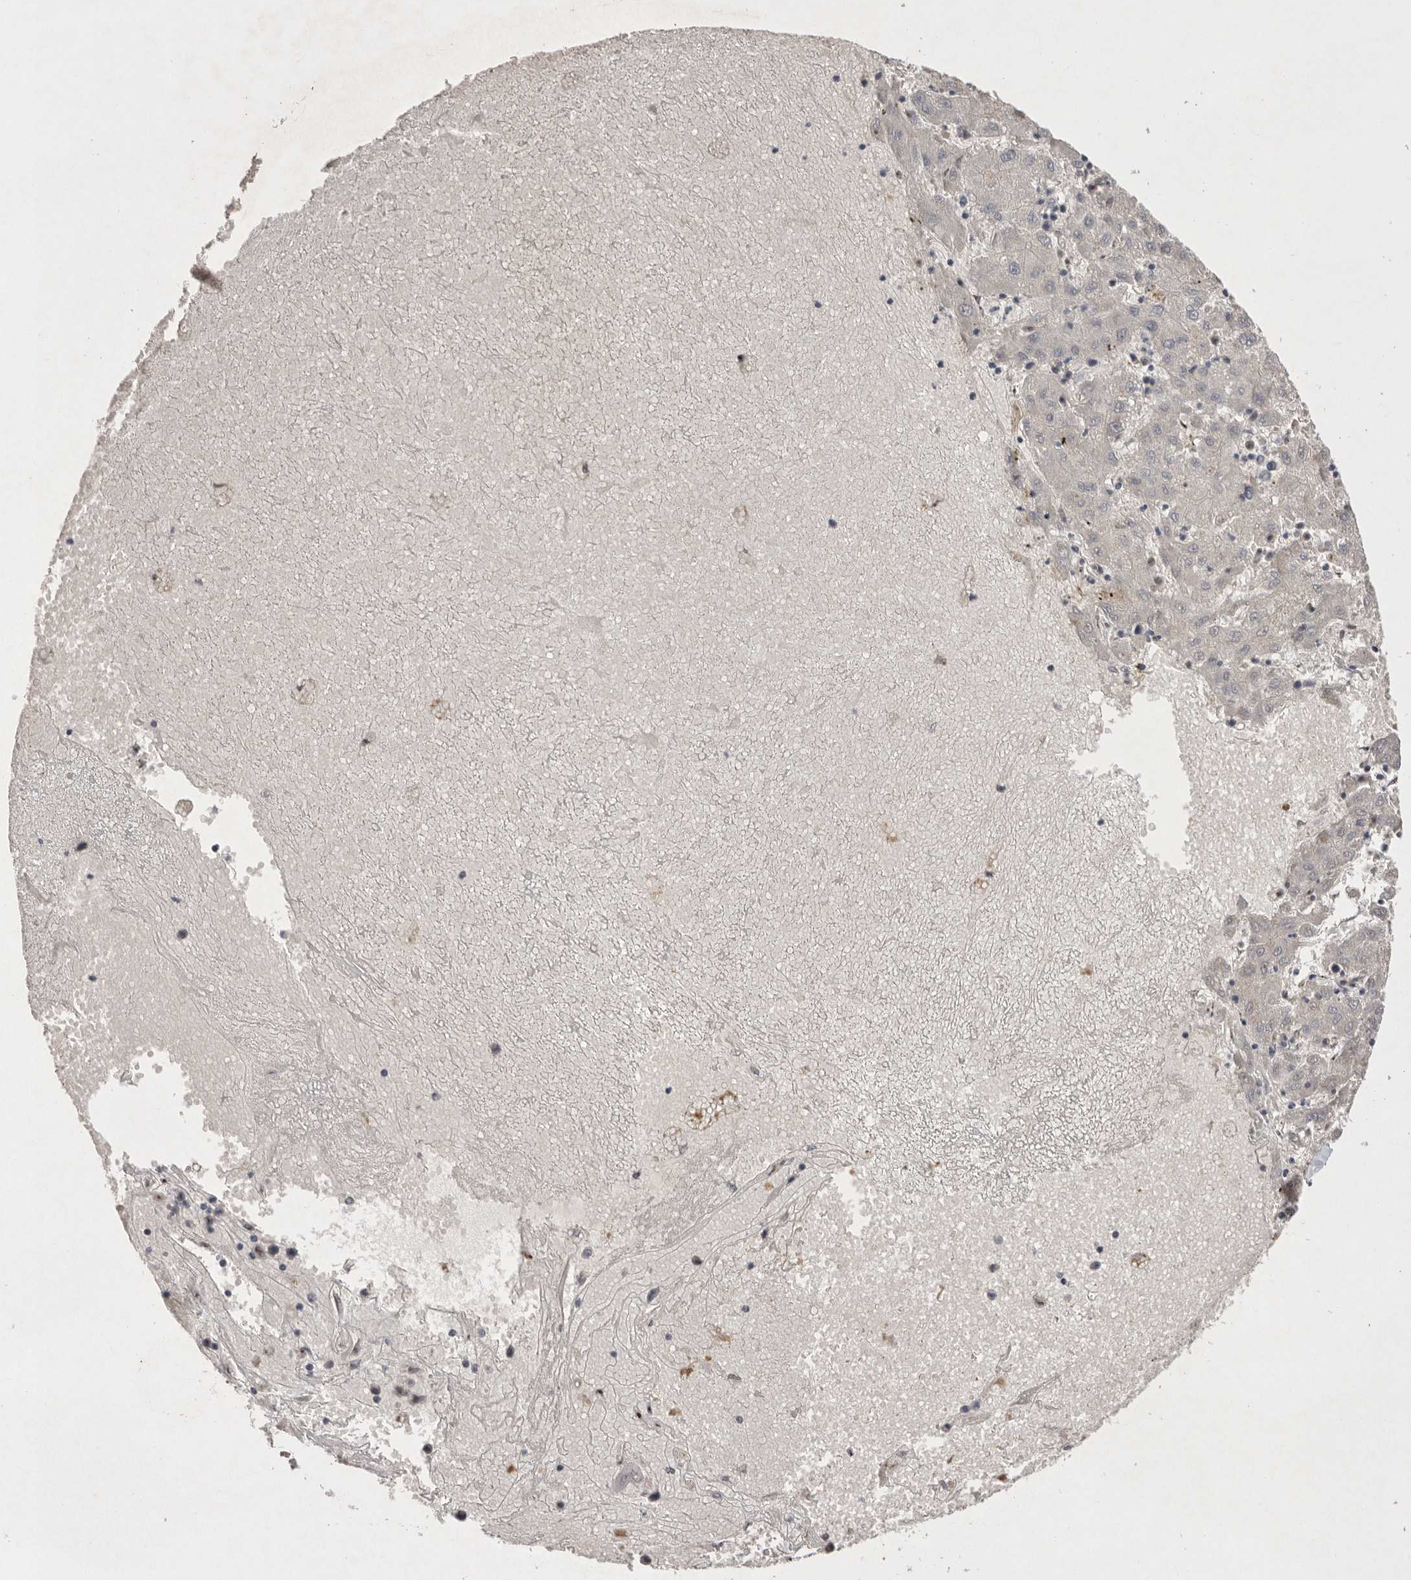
{"staining": {"intensity": "negative", "quantity": "none", "location": "none"}, "tissue": "liver cancer", "cell_type": "Tumor cells", "image_type": "cancer", "snomed": [{"axis": "morphology", "description": "Carcinoma, Hepatocellular, NOS"}, {"axis": "topography", "description": "Liver"}], "caption": "High magnification brightfield microscopy of hepatocellular carcinoma (liver) stained with DAB (brown) and counterstained with hematoxylin (blue): tumor cells show no significant staining. (Stains: DAB immunohistochemistry (IHC) with hematoxylin counter stain, Microscopy: brightfield microscopy at high magnification).", "gene": "HUS1", "patient": {"sex": "male", "age": 72}}